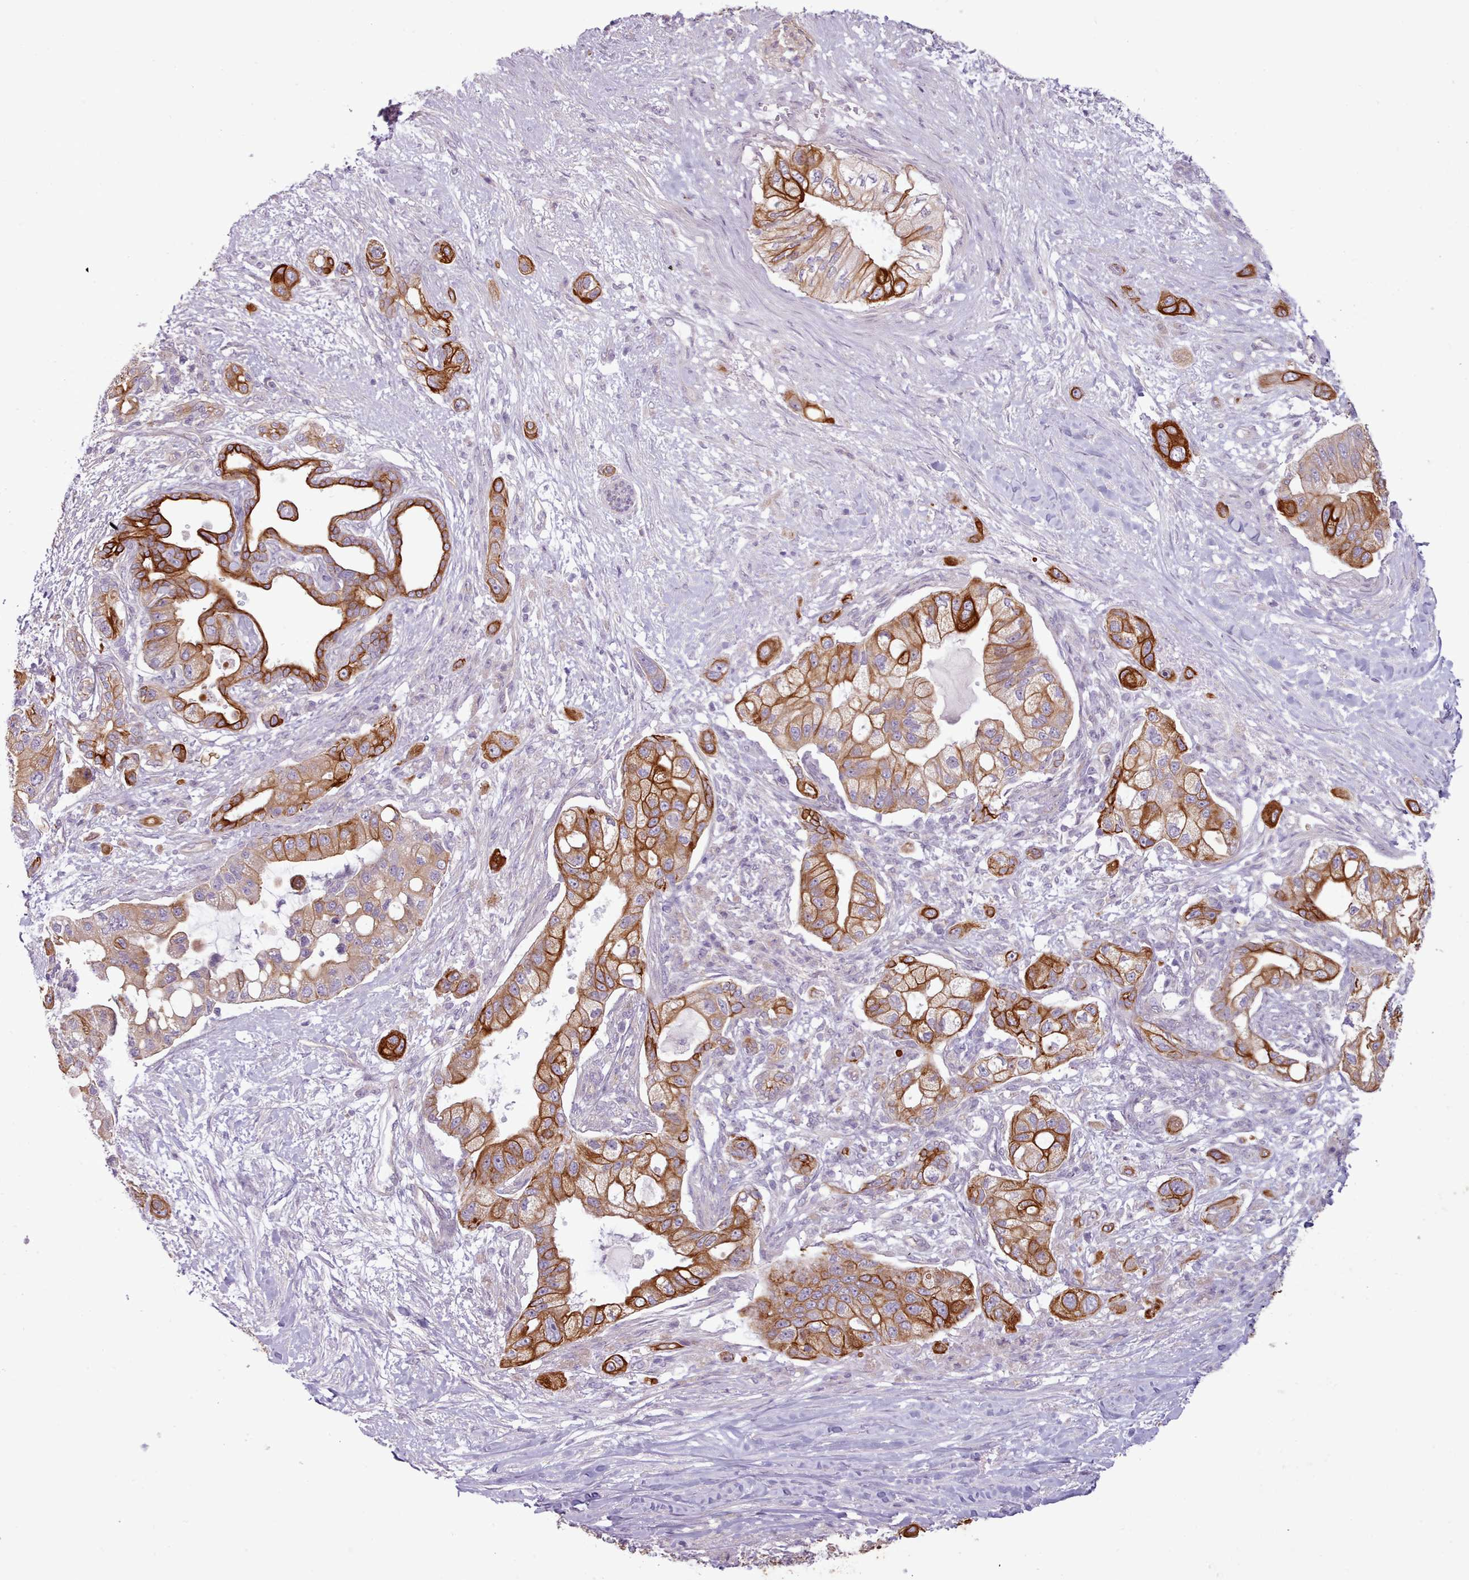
{"staining": {"intensity": "strong", "quantity": ">75%", "location": "cytoplasmic/membranous"}, "tissue": "pancreatic cancer", "cell_type": "Tumor cells", "image_type": "cancer", "snomed": [{"axis": "morphology", "description": "Adenocarcinoma, NOS"}, {"axis": "topography", "description": "Pancreas"}], "caption": "Human adenocarcinoma (pancreatic) stained with a brown dye reveals strong cytoplasmic/membranous positive staining in about >75% of tumor cells.", "gene": "PLD4", "patient": {"sex": "male", "age": 57}}